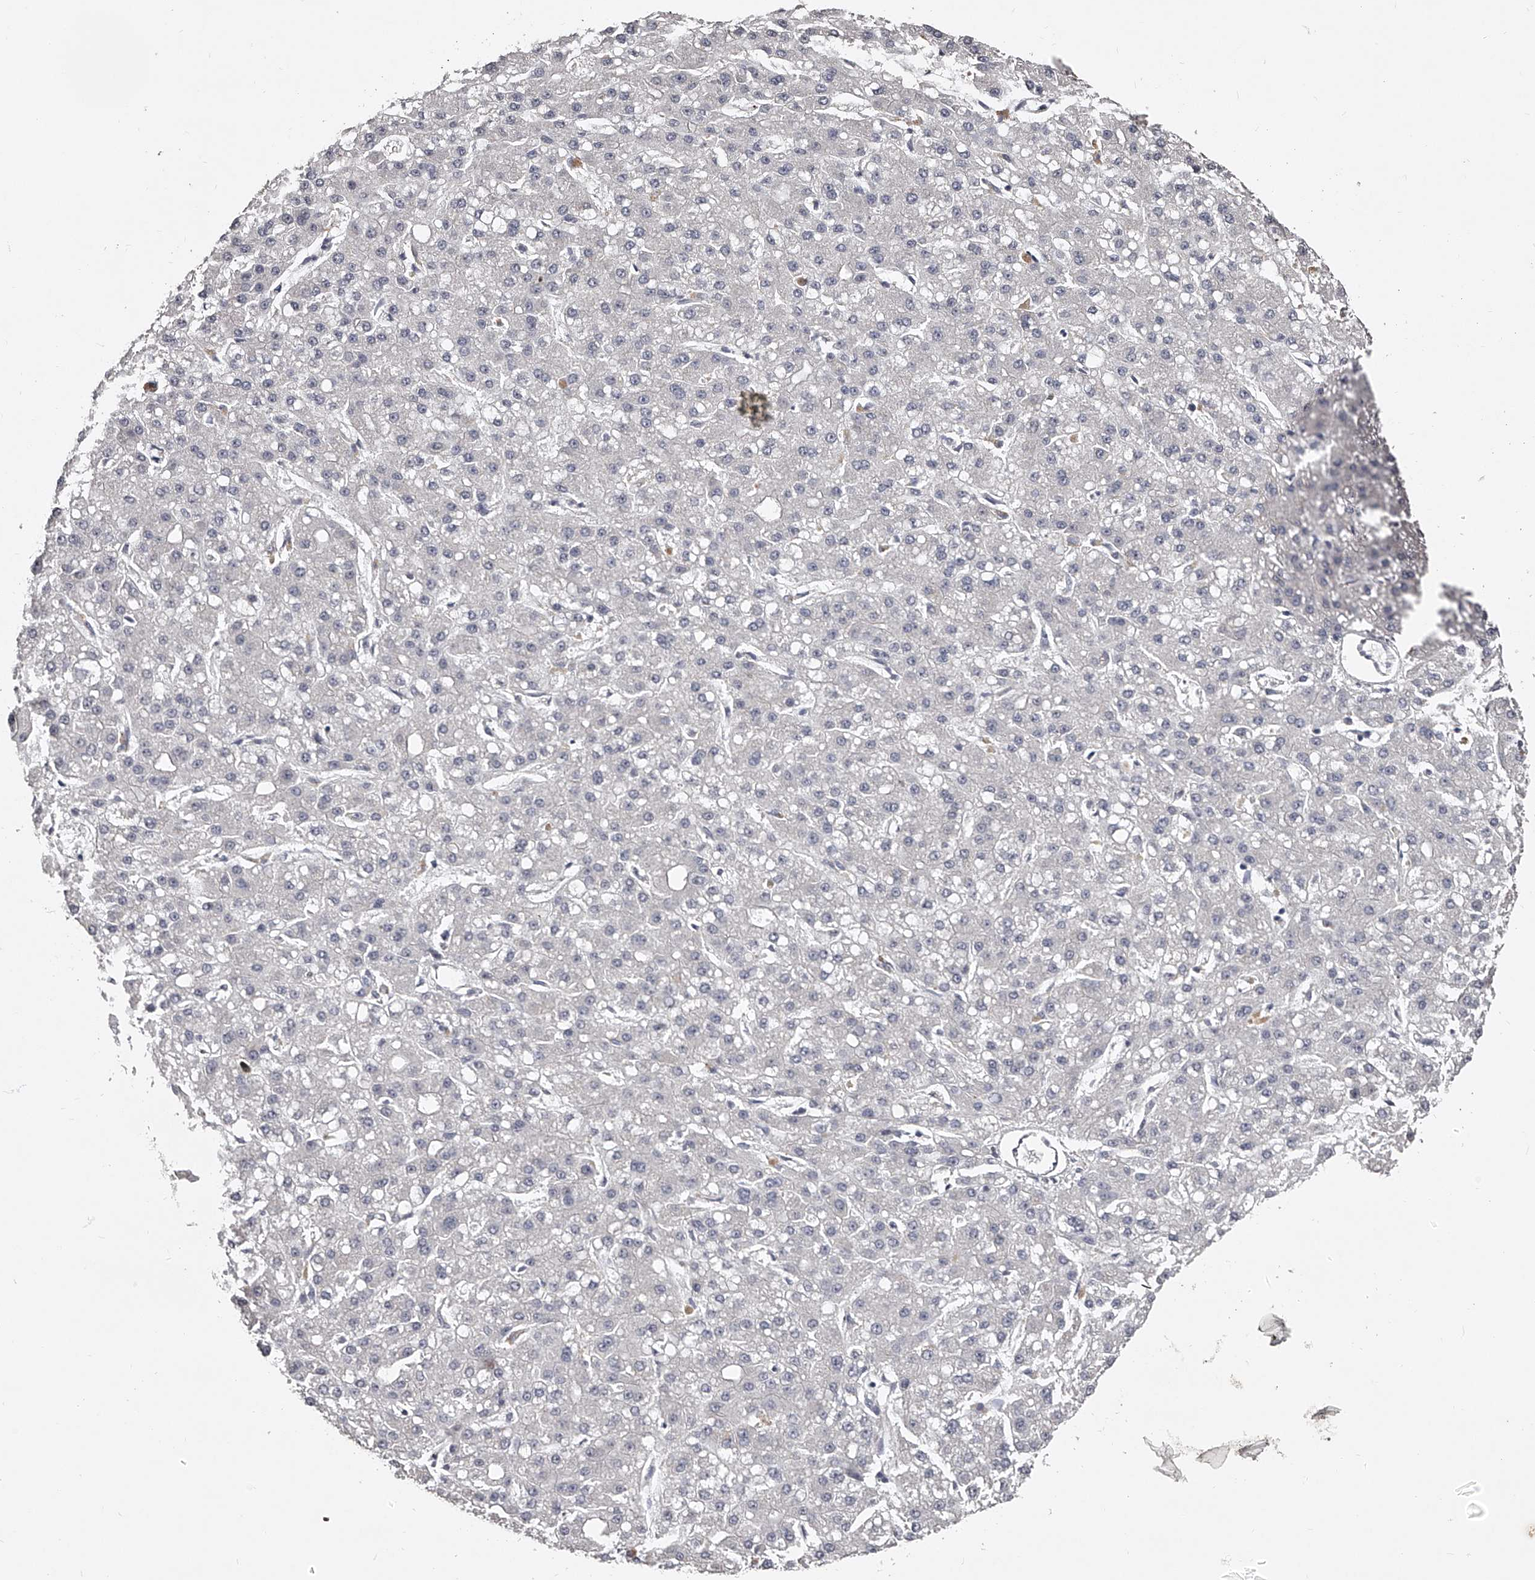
{"staining": {"intensity": "negative", "quantity": "none", "location": "none"}, "tissue": "liver cancer", "cell_type": "Tumor cells", "image_type": "cancer", "snomed": [{"axis": "morphology", "description": "Carcinoma, Hepatocellular, NOS"}, {"axis": "topography", "description": "Liver"}], "caption": "Protein analysis of liver cancer reveals no significant staining in tumor cells. (DAB (3,3'-diaminobenzidine) immunohistochemistry, high magnification).", "gene": "NT5DC1", "patient": {"sex": "male", "age": 67}}